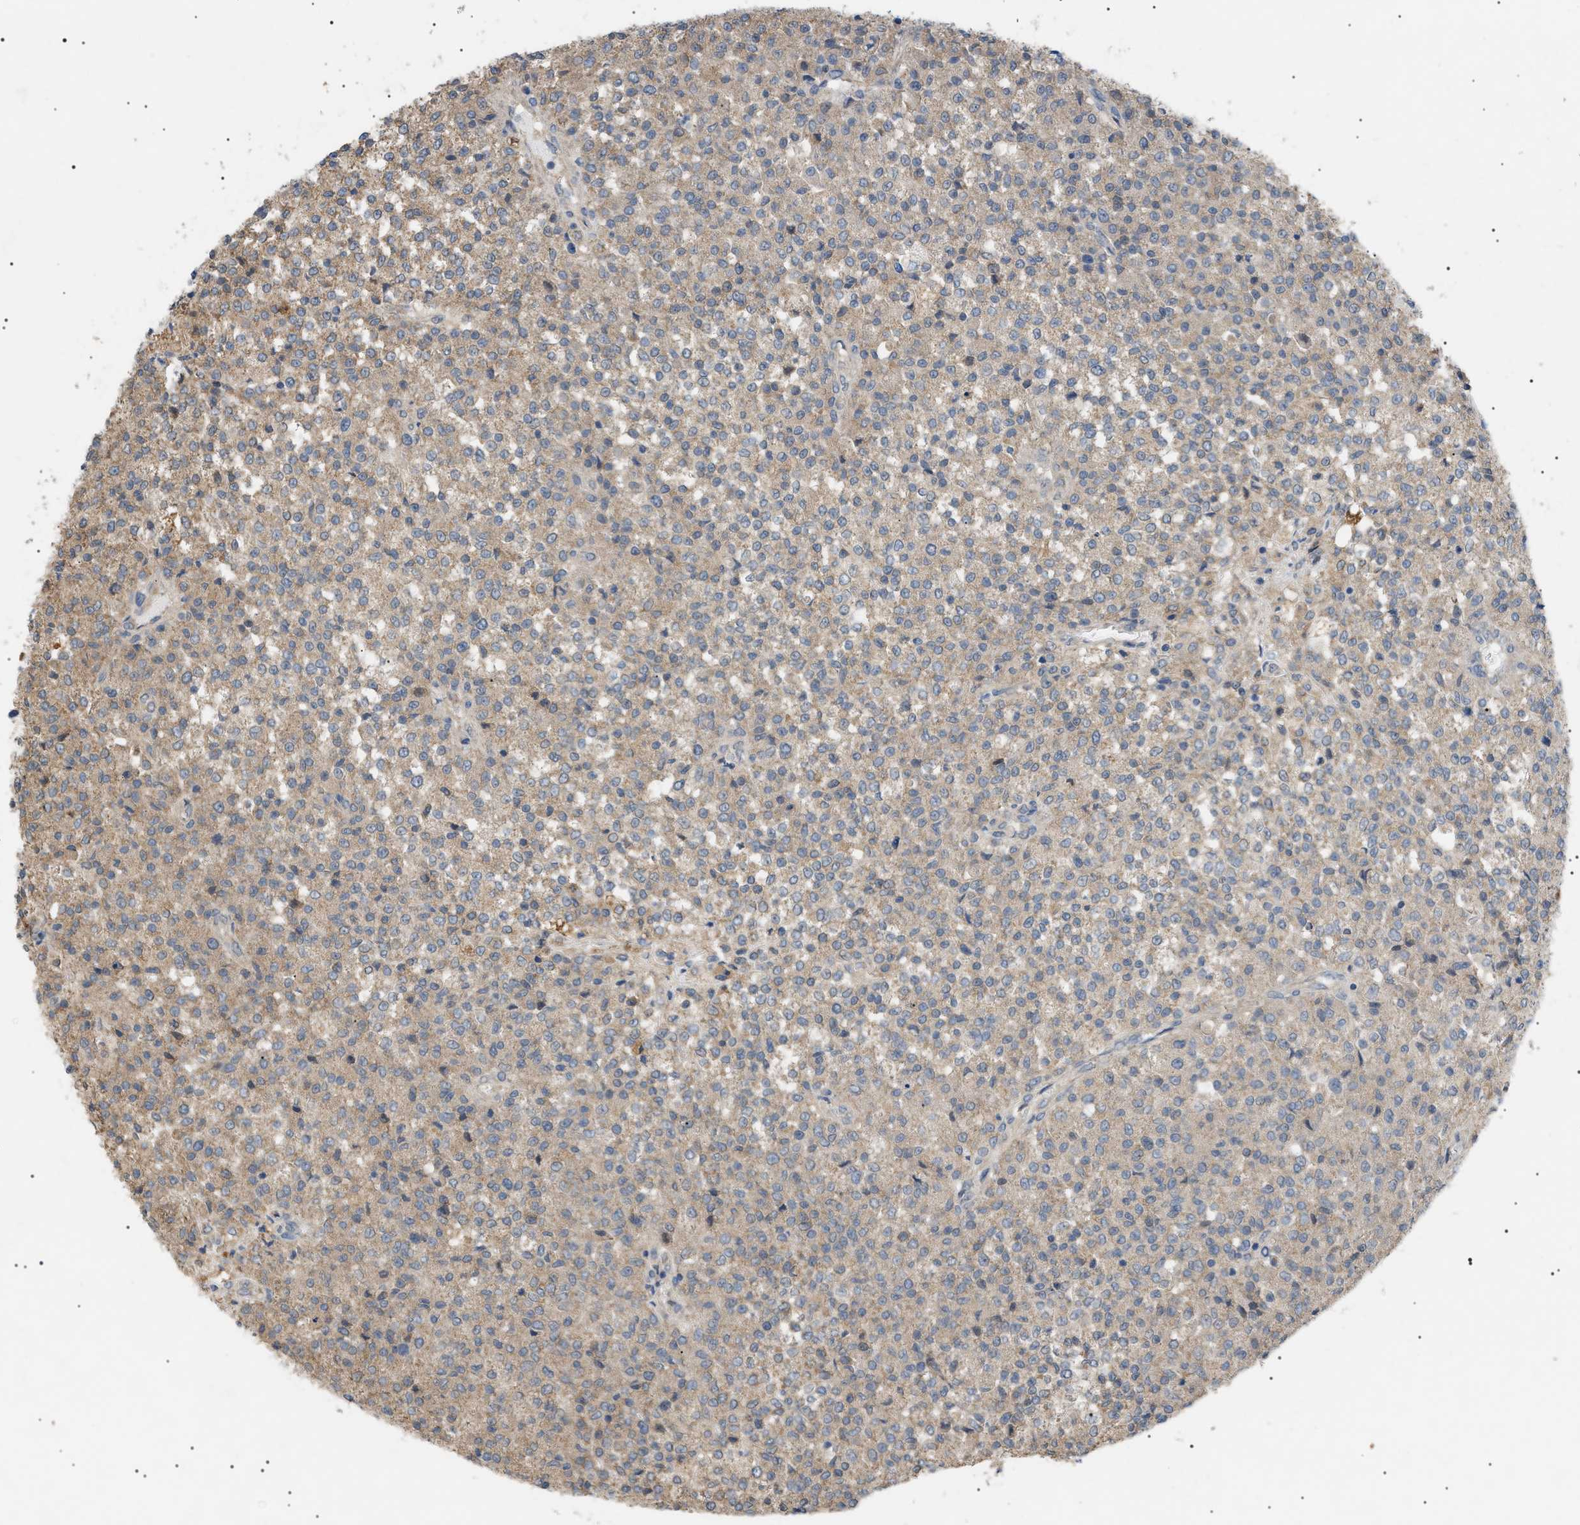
{"staining": {"intensity": "weak", "quantity": ">75%", "location": "cytoplasmic/membranous"}, "tissue": "testis cancer", "cell_type": "Tumor cells", "image_type": "cancer", "snomed": [{"axis": "morphology", "description": "Seminoma, NOS"}, {"axis": "topography", "description": "Testis"}], "caption": "The immunohistochemical stain shows weak cytoplasmic/membranous staining in tumor cells of testis seminoma tissue. Nuclei are stained in blue.", "gene": "IRS2", "patient": {"sex": "male", "age": 59}}